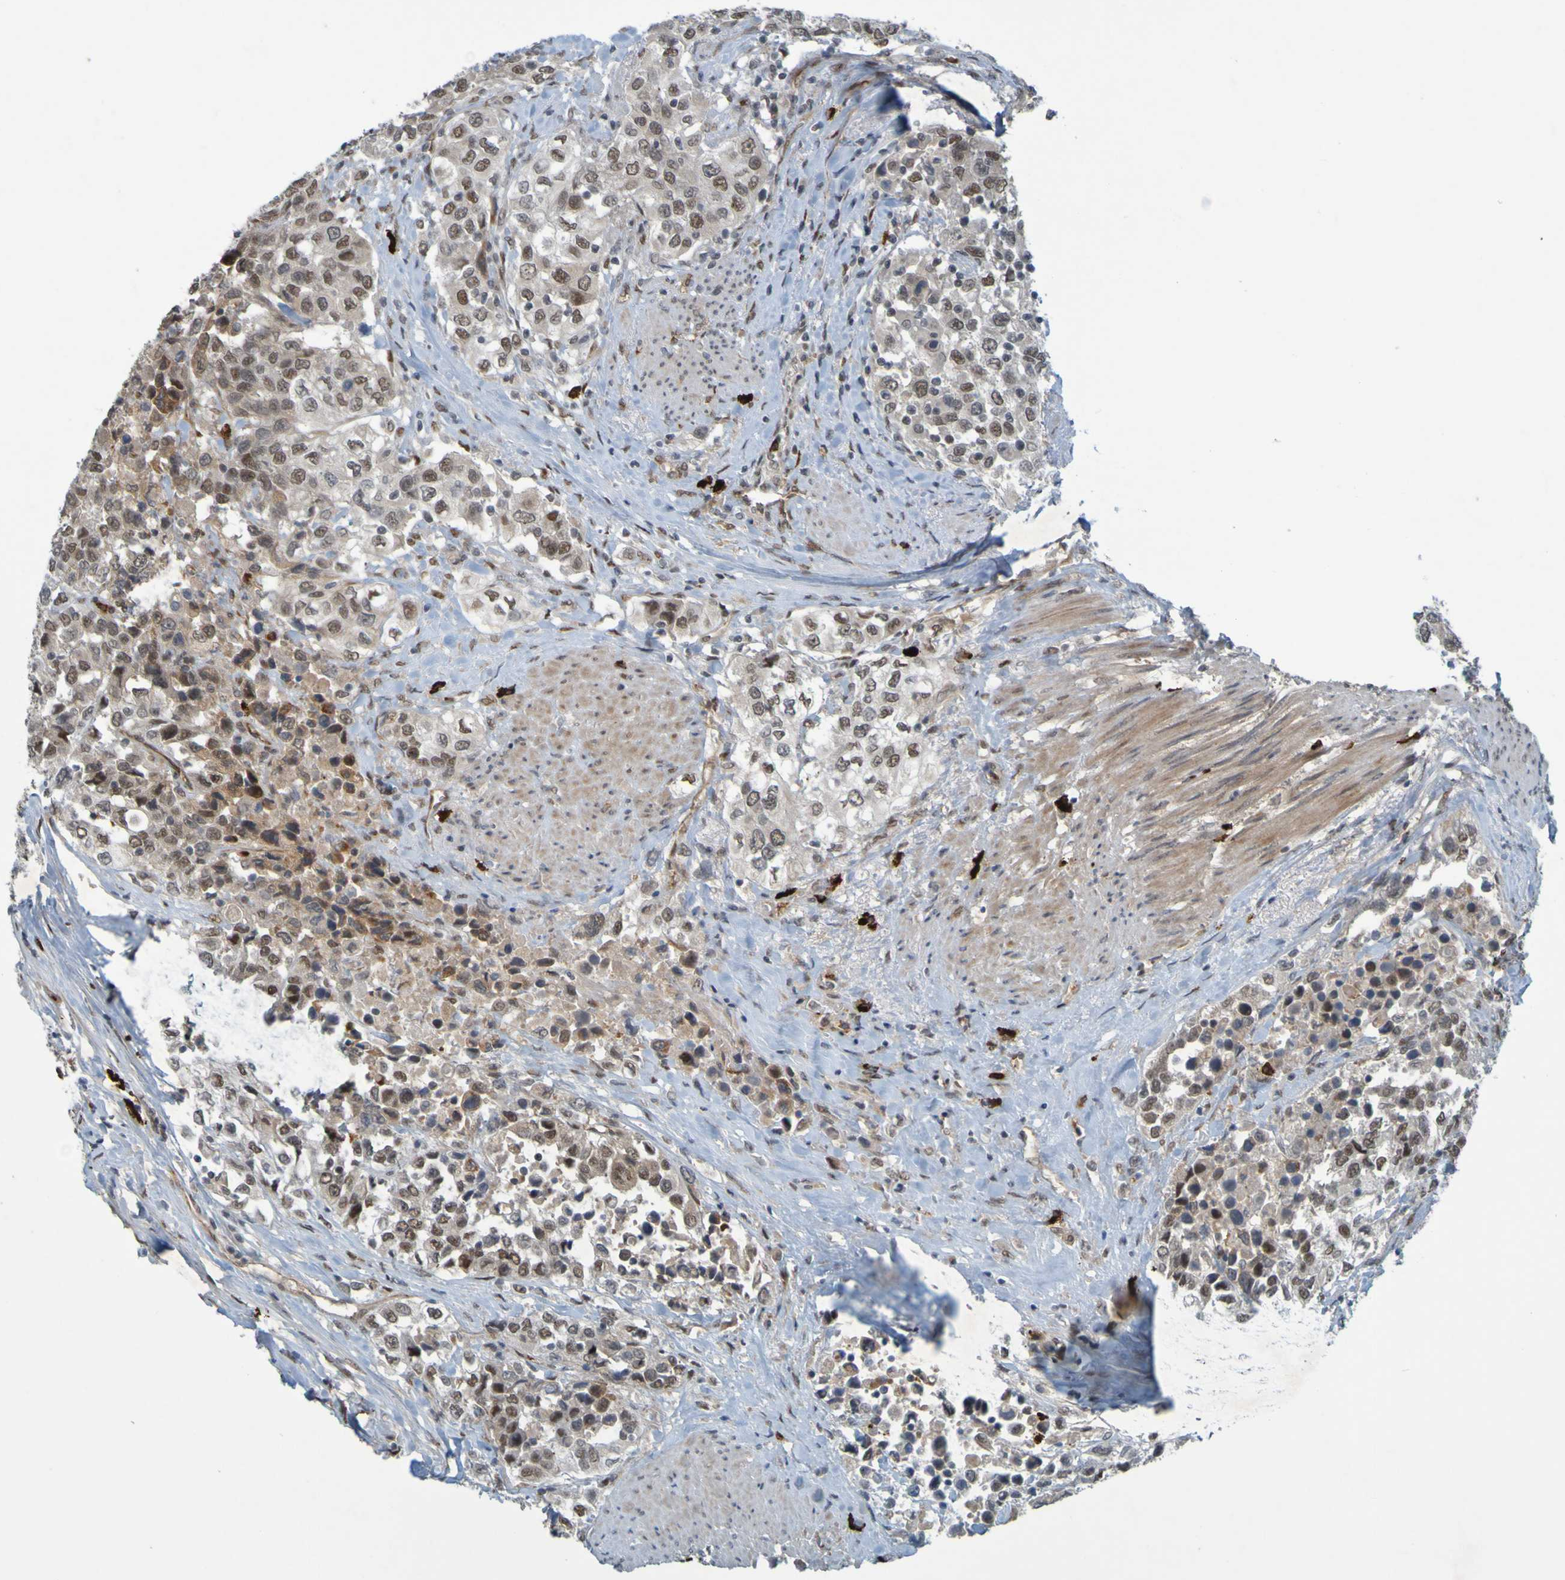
{"staining": {"intensity": "moderate", "quantity": ">75%", "location": "nuclear"}, "tissue": "urothelial cancer", "cell_type": "Tumor cells", "image_type": "cancer", "snomed": [{"axis": "morphology", "description": "Urothelial carcinoma, High grade"}, {"axis": "topography", "description": "Urinary bladder"}], "caption": "A medium amount of moderate nuclear positivity is present in about >75% of tumor cells in high-grade urothelial carcinoma tissue. (Stains: DAB in brown, nuclei in blue, Microscopy: brightfield microscopy at high magnification).", "gene": "MCPH1", "patient": {"sex": "female", "age": 80}}